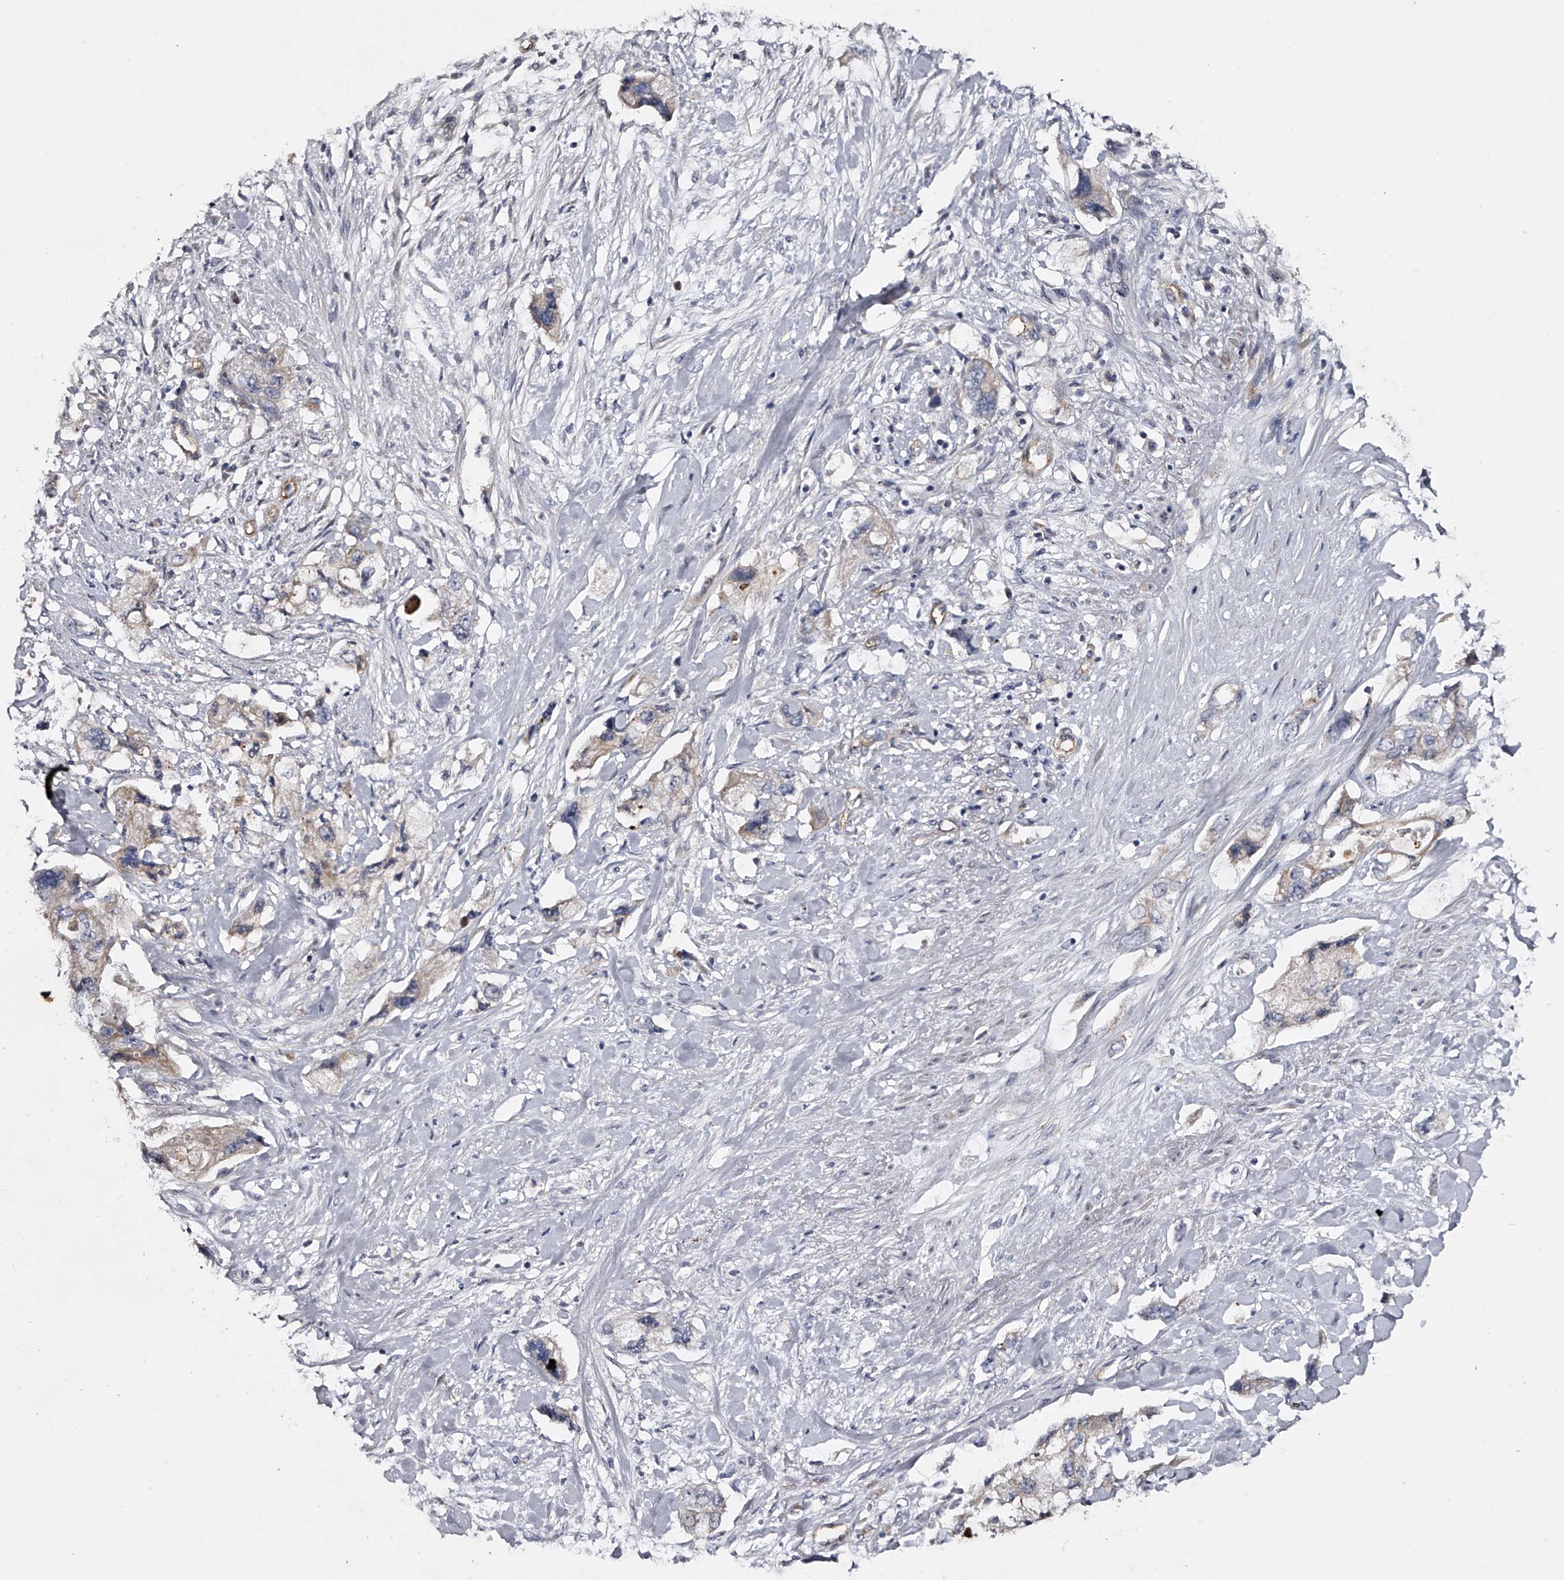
{"staining": {"intensity": "moderate", "quantity": "<25%", "location": "cytoplasmic/membranous"}, "tissue": "pancreatic cancer", "cell_type": "Tumor cells", "image_type": "cancer", "snomed": [{"axis": "morphology", "description": "Adenocarcinoma, NOS"}, {"axis": "topography", "description": "Pancreas"}], "caption": "Tumor cells reveal low levels of moderate cytoplasmic/membranous expression in approximately <25% of cells in human pancreatic adenocarcinoma.", "gene": "MDN1", "patient": {"sex": "female", "age": 73}}